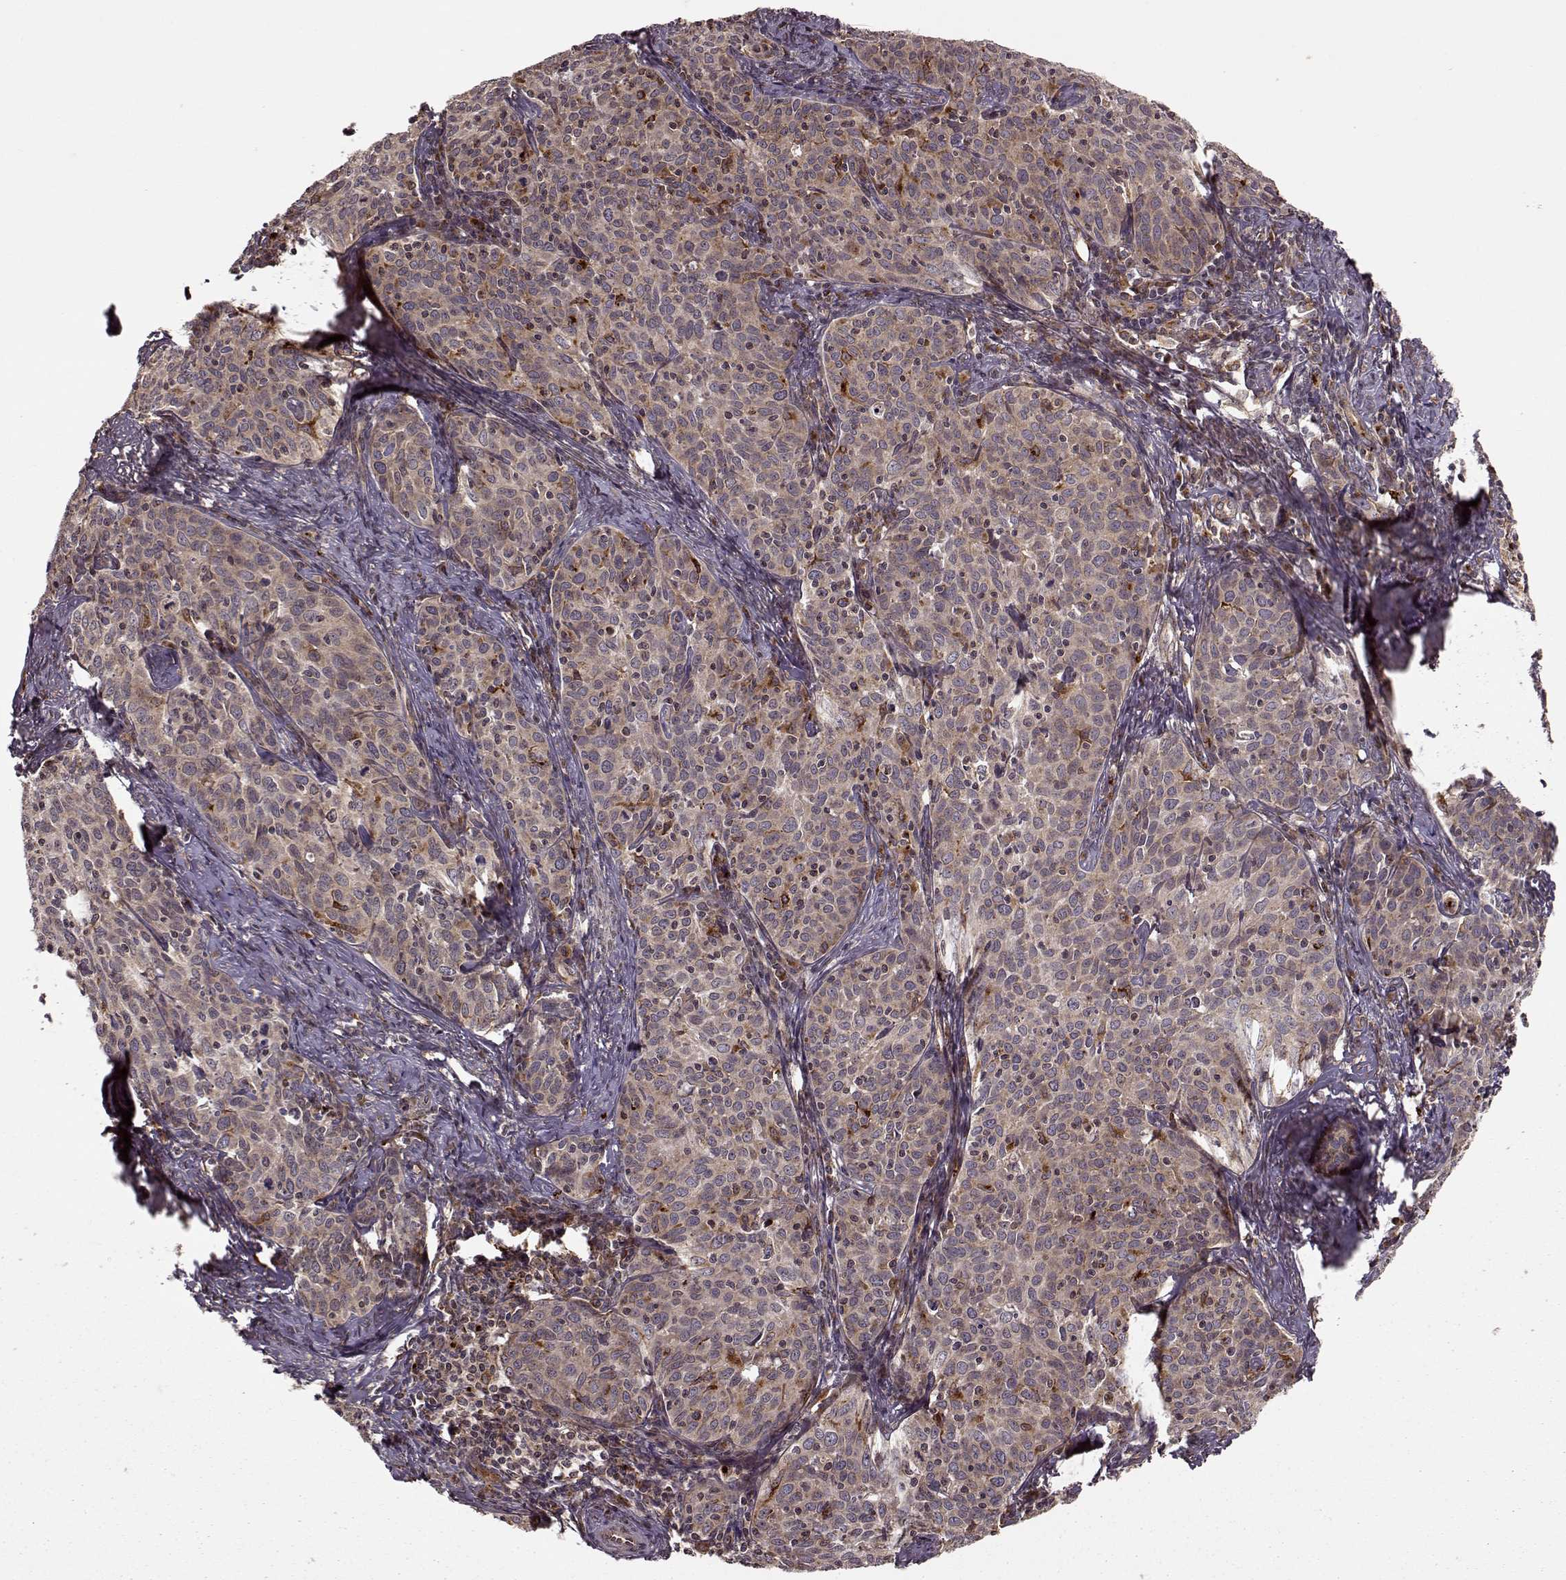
{"staining": {"intensity": "weak", "quantity": ">75%", "location": "cytoplasmic/membranous"}, "tissue": "cervical cancer", "cell_type": "Tumor cells", "image_type": "cancer", "snomed": [{"axis": "morphology", "description": "Squamous cell carcinoma, NOS"}, {"axis": "topography", "description": "Cervix"}], "caption": "The immunohistochemical stain shows weak cytoplasmic/membranous expression in tumor cells of cervical cancer tissue. Using DAB (brown) and hematoxylin (blue) stains, captured at high magnification using brightfield microscopy.", "gene": "YIPF5", "patient": {"sex": "female", "age": 62}}